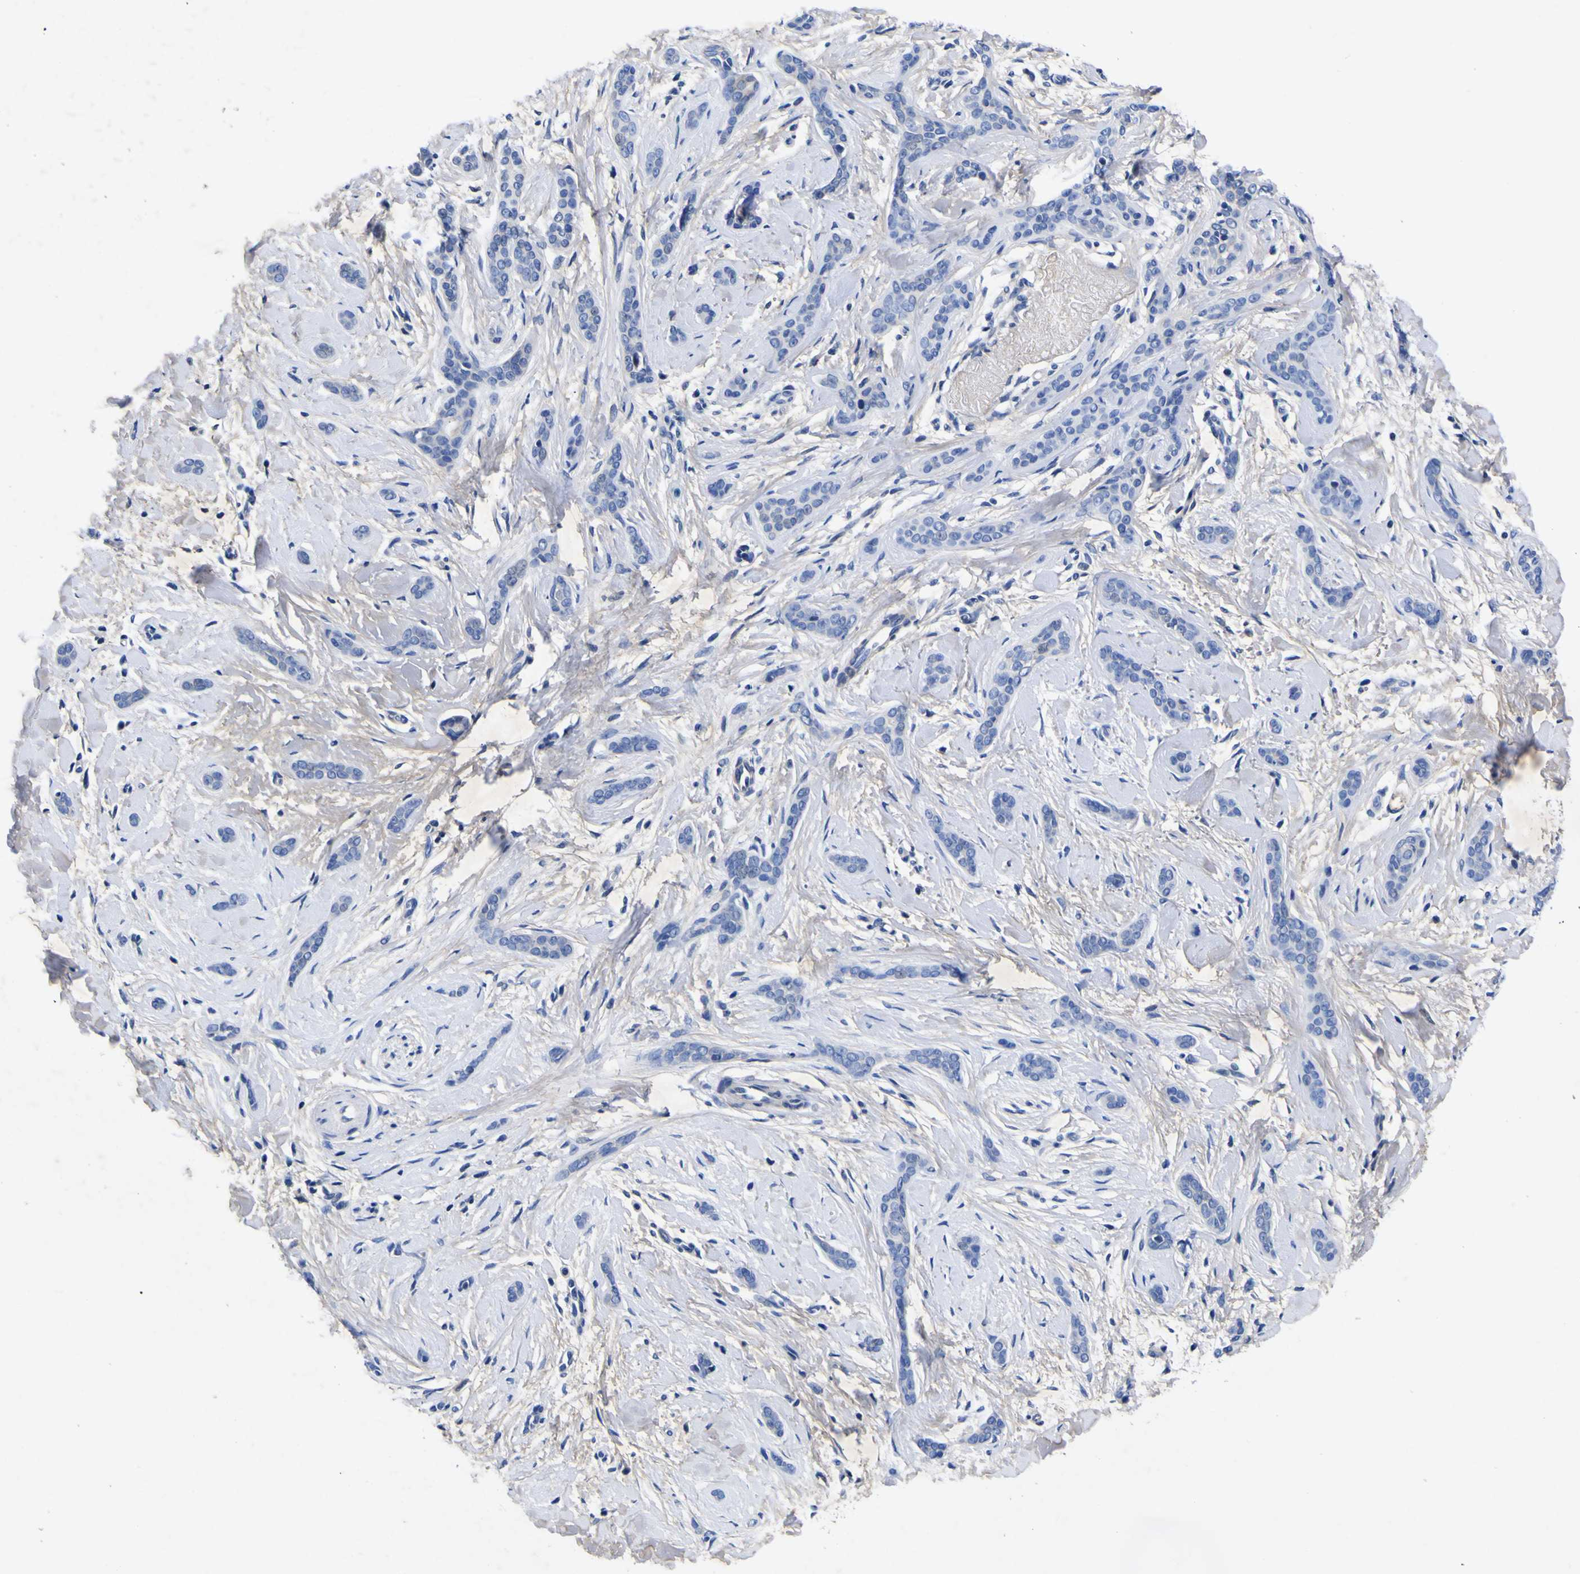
{"staining": {"intensity": "negative", "quantity": "none", "location": "none"}, "tissue": "skin cancer", "cell_type": "Tumor cells", "image_type": "cancer", "snomed": [{"axis": "morphology", "description": "Basal cell carcinoma"}, {"axis": "morphology", "description": "Adnexal tumor, benign"}, {"axis": "topography", "description": "Skin"}], "caption": "This is an immunohistochemistry photomicrograph of human benign adnexal tumor (skin). There is no positivity in tumor cells.", "gene": "VASN", "patient": {"sex": "female", "age": 42}}